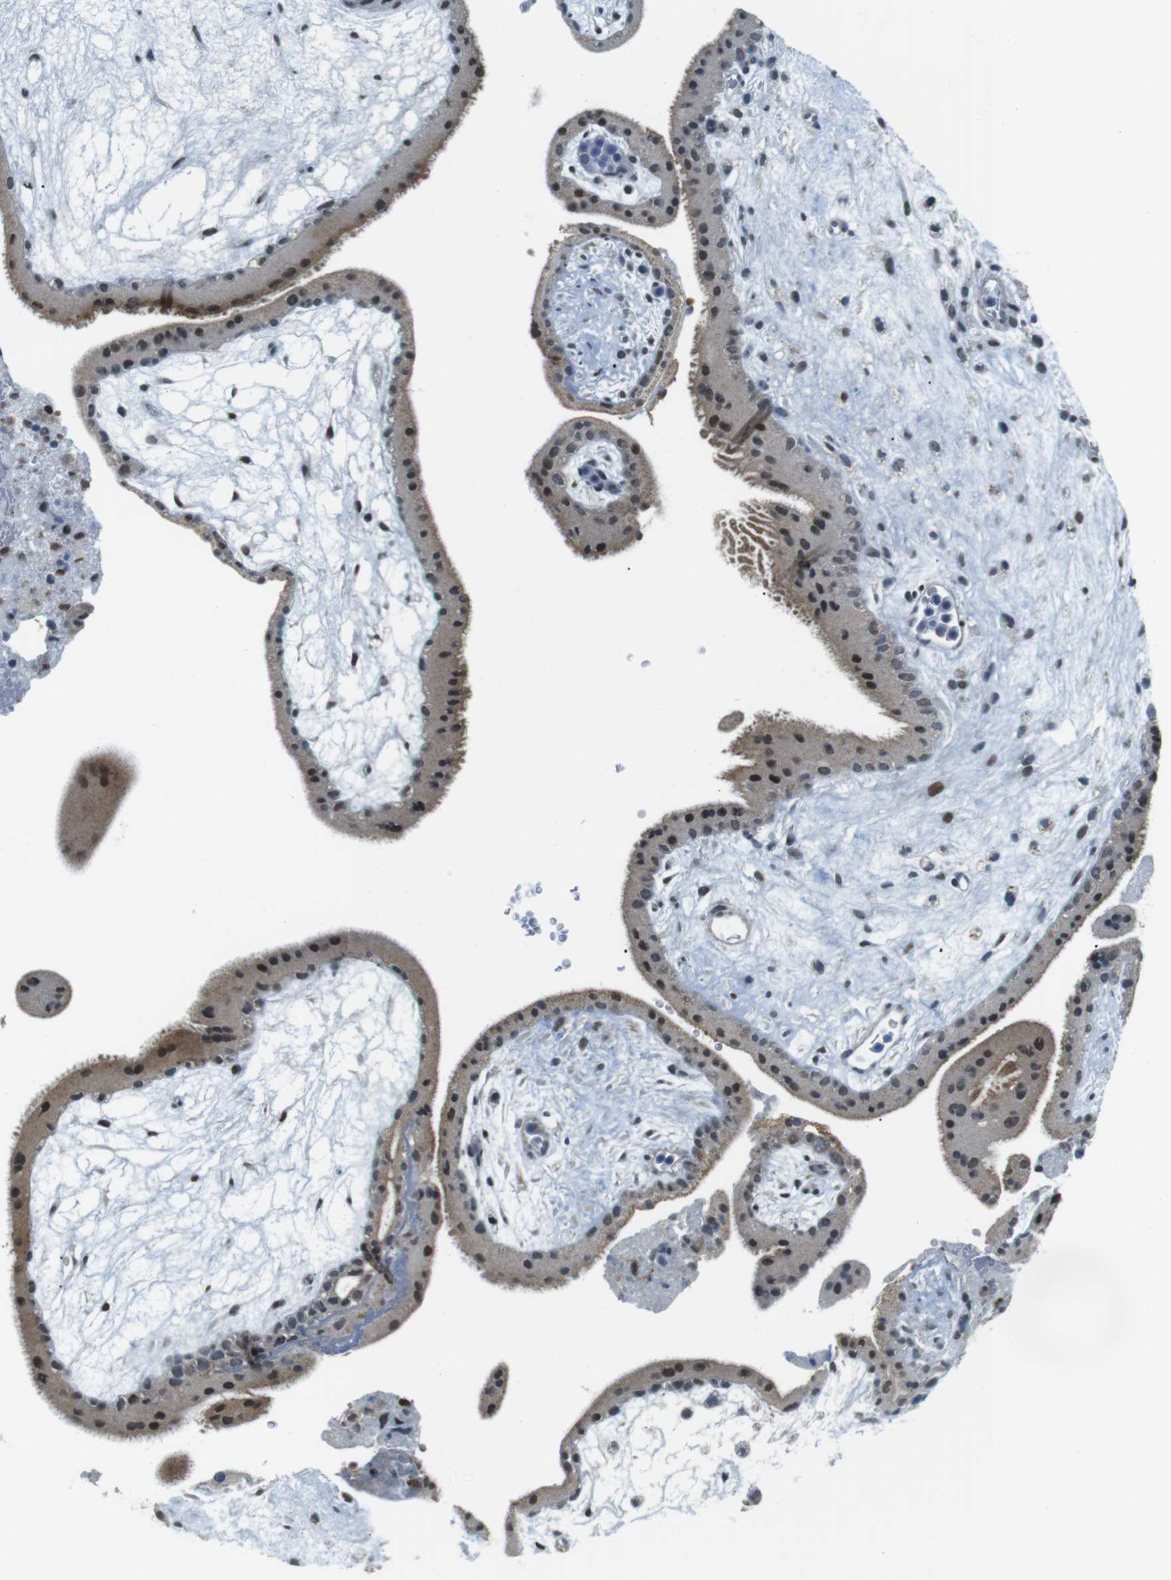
{"staining": {"intensity": "strong", "quantity": "25%-75%", "location": "nuclear"}, "tissue": "placenta", "cell_type": "Trophoblastic cells", "image_type": "normal", "snomed": [{"axis": "morphology", "description": "Normal tissue, NOS"}, {"axis": "topography", "description": "Placenta"}], "caption": "Immunohistochemistry (IHC) of benign human placenta reveals high levels of strong nuclear staining in about 25%-75% of trophoblastic cells. The protein of interest is shown in brown color, while the nuclei are stained blue.", "gene": "USP7", "patient": {"sex": "female", "age": 19}}